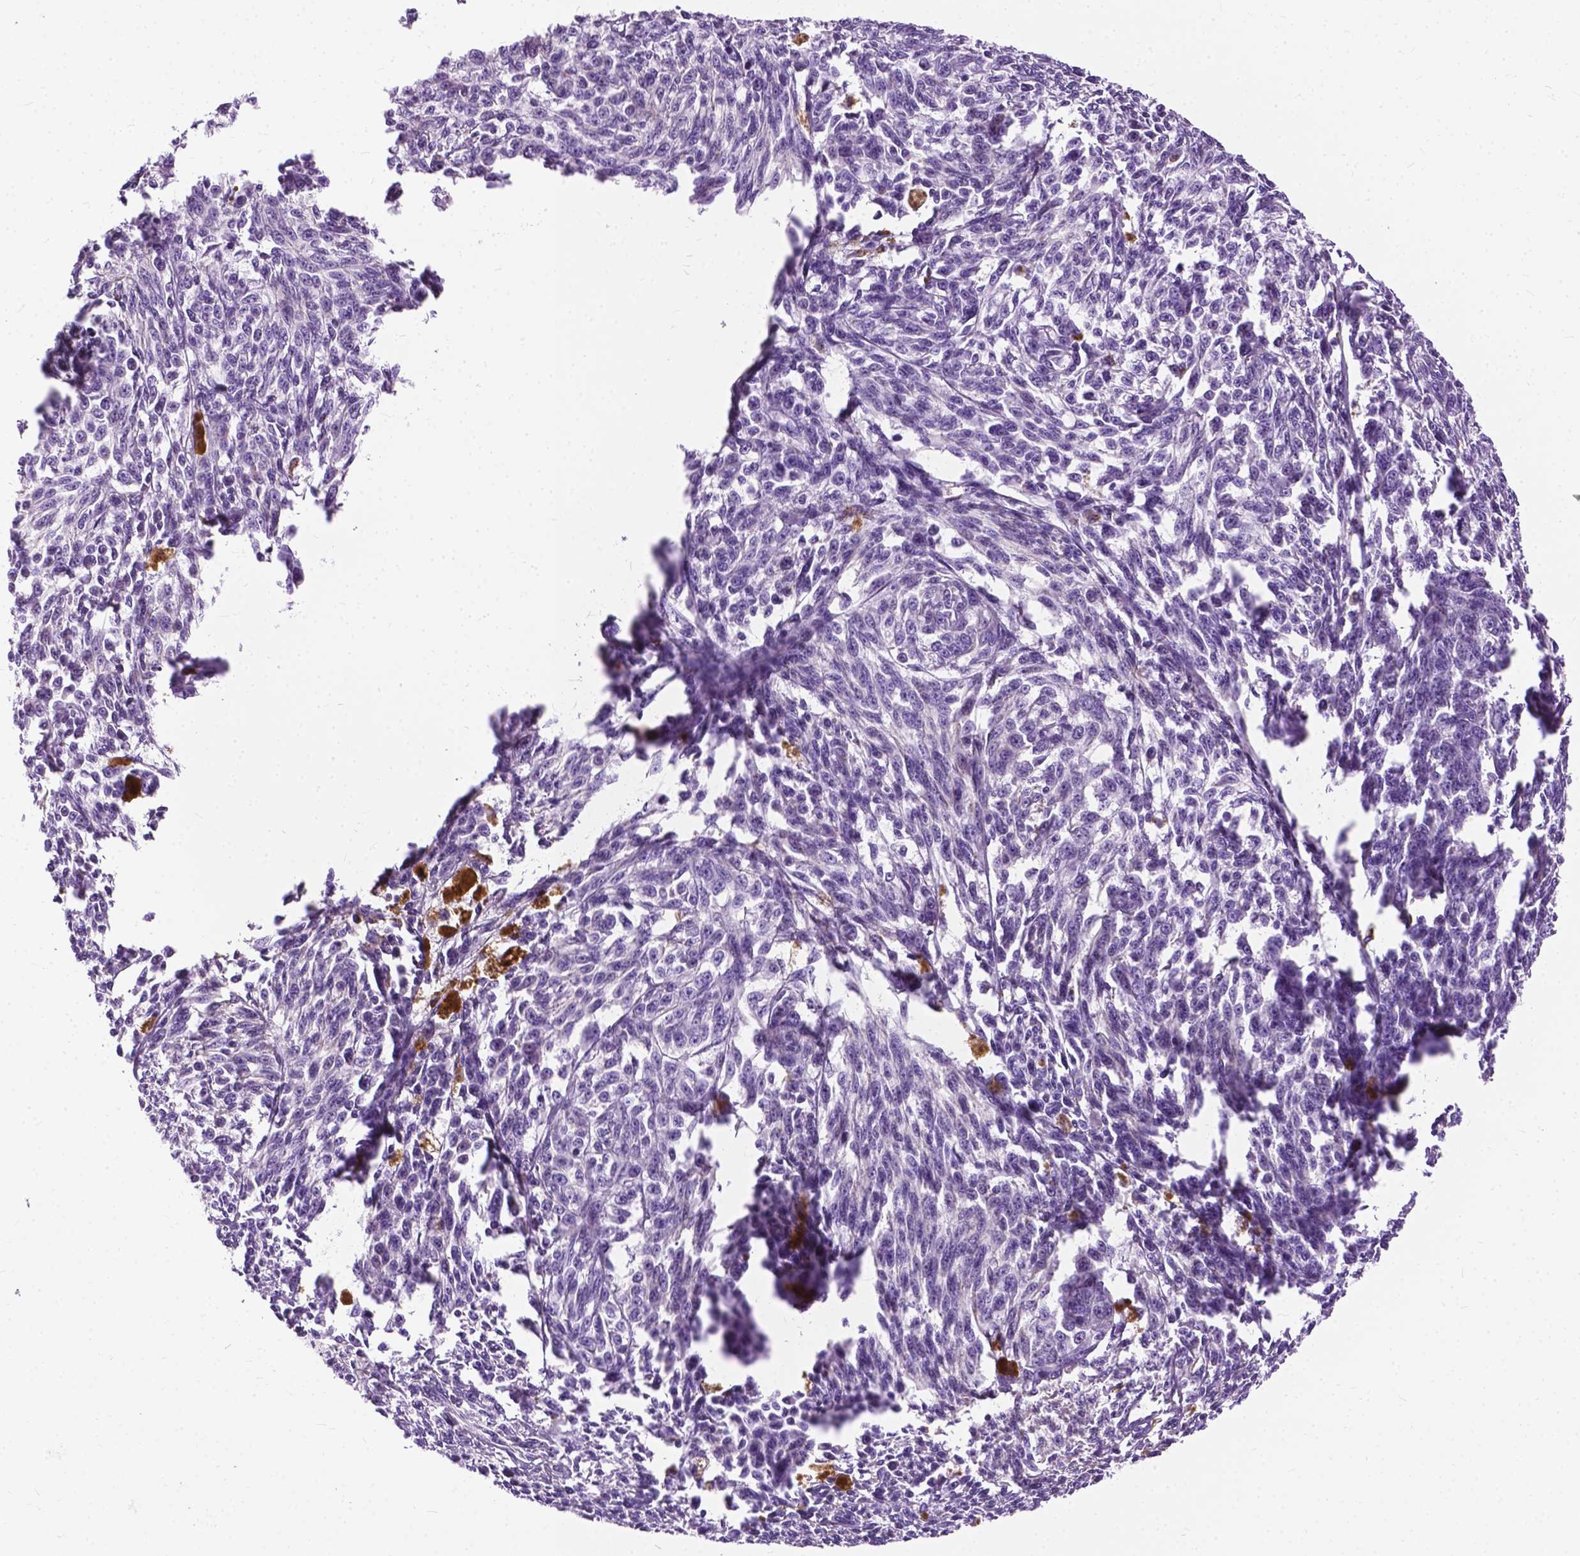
{"staining": {"intensity": "negative", "quantity": "none", "location": "none"}, "tissue": "melanoma", "cell_type": "Tumor cells", "image_type": "cancer", "snomed": [{"axis": "morphology", "description": "Malignant melanoma, NOS"}, {"axis": "topography", "description": "Skin"}], "caption": "A histopathology image of melanoma stained for a protein displays no brown staining in tumor cells. (IHC, brightfield microscopy, high magnification).", "gene": "GPR37L1", "patient": {"sex": "female", "age": 34}}